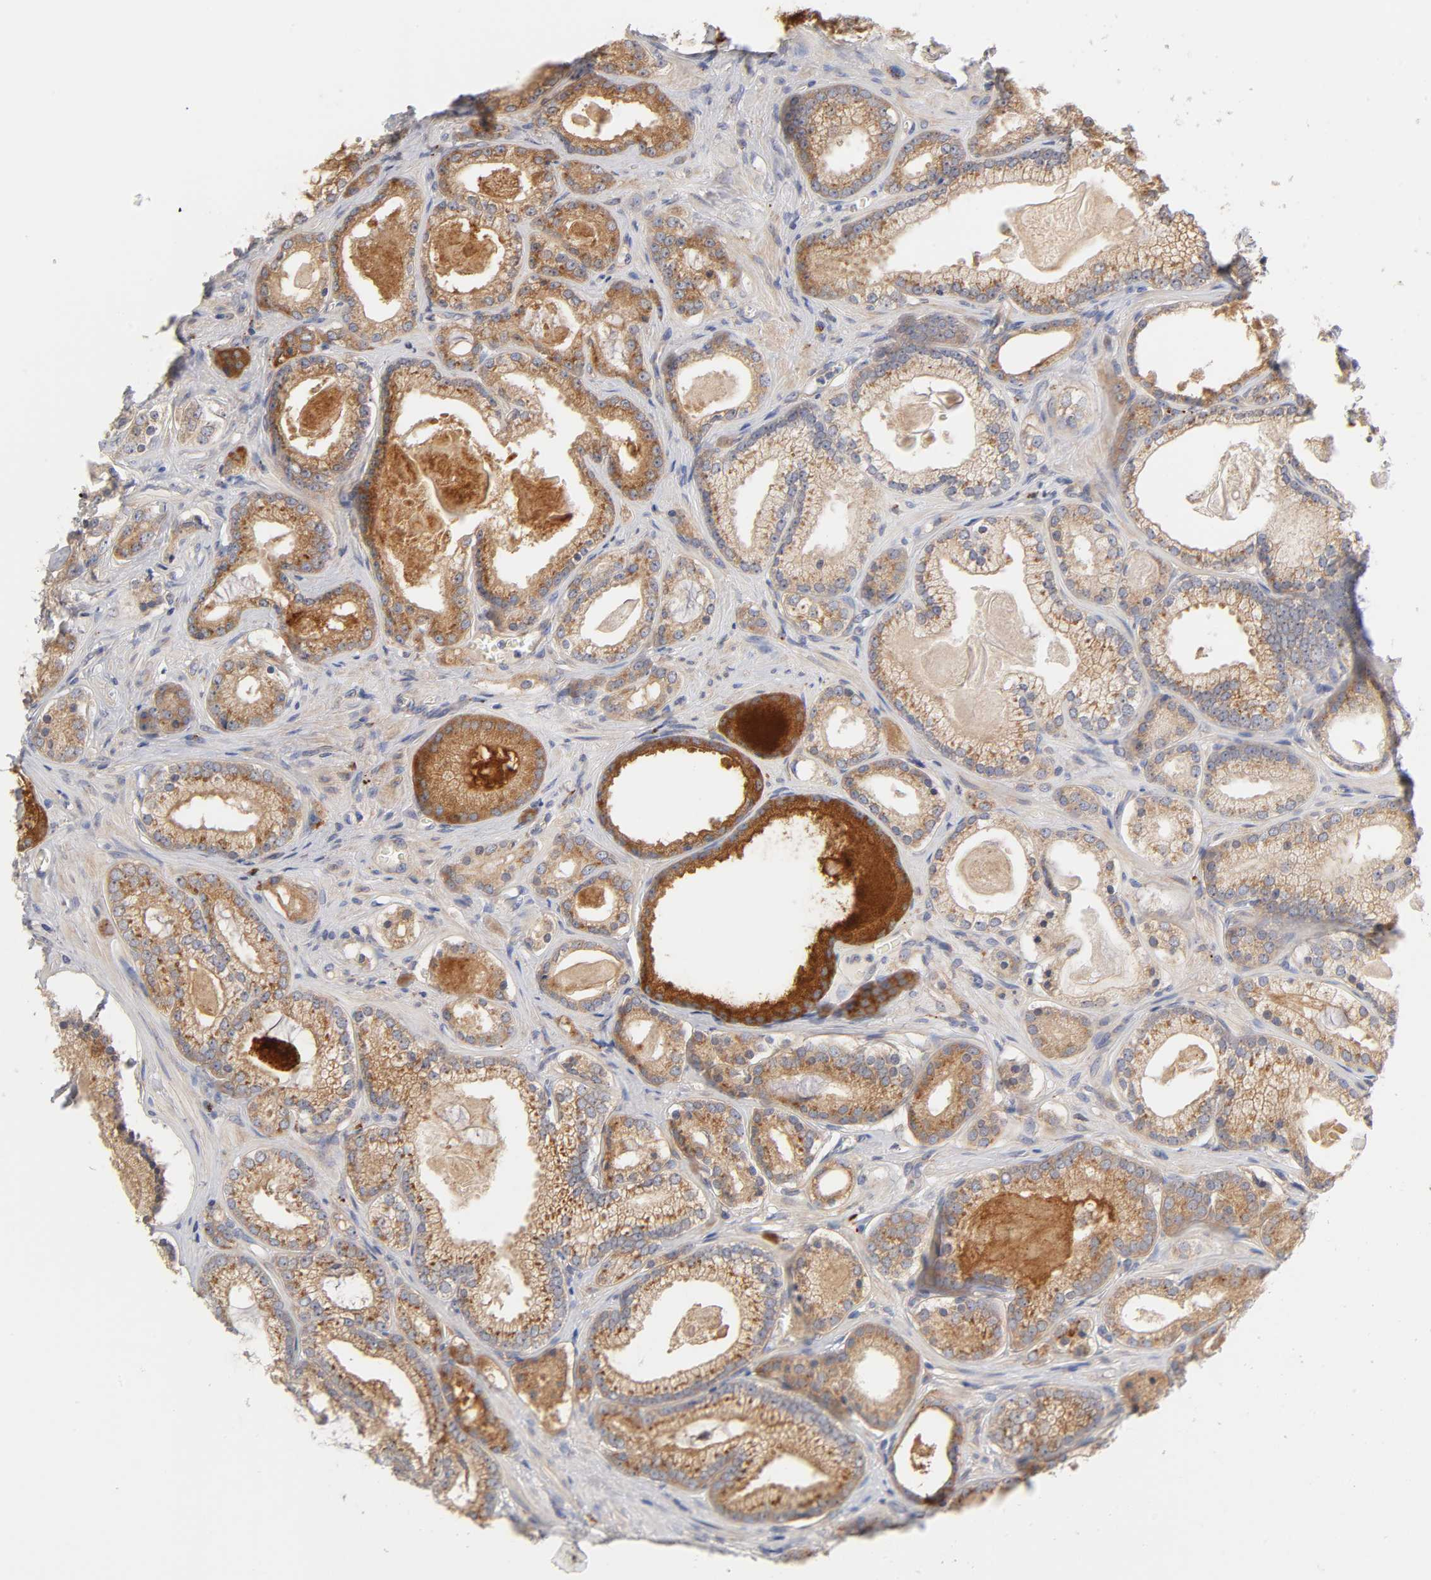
{"staining": {"intensity": "moderate", "quantity": ">75%", "location": "cytoplasmic/membranous"}, "tissue": "prostate cancer", "cell_type": "Tumor cells", "image_type": "cancer", "snomed": [{"axis": "morphology", "description": "Adenocarcinoma, Low grade"}, {"axis": "topography", "description": "Prostate"}], "caption": "Immunohistochemistry (IHC) (DAB (3,3'-diaminobenzidine)) staining of adenocarcinoma (low-grade) (prostate) shows moderate cytoplasmic/membranous protein staining in approximately >75% of tumor cells. (brown staining indicates protein expression, while blue staining denotes nuclei).", "gene": "C17orf75", "patient": {"sex": "male", "age": 59}}